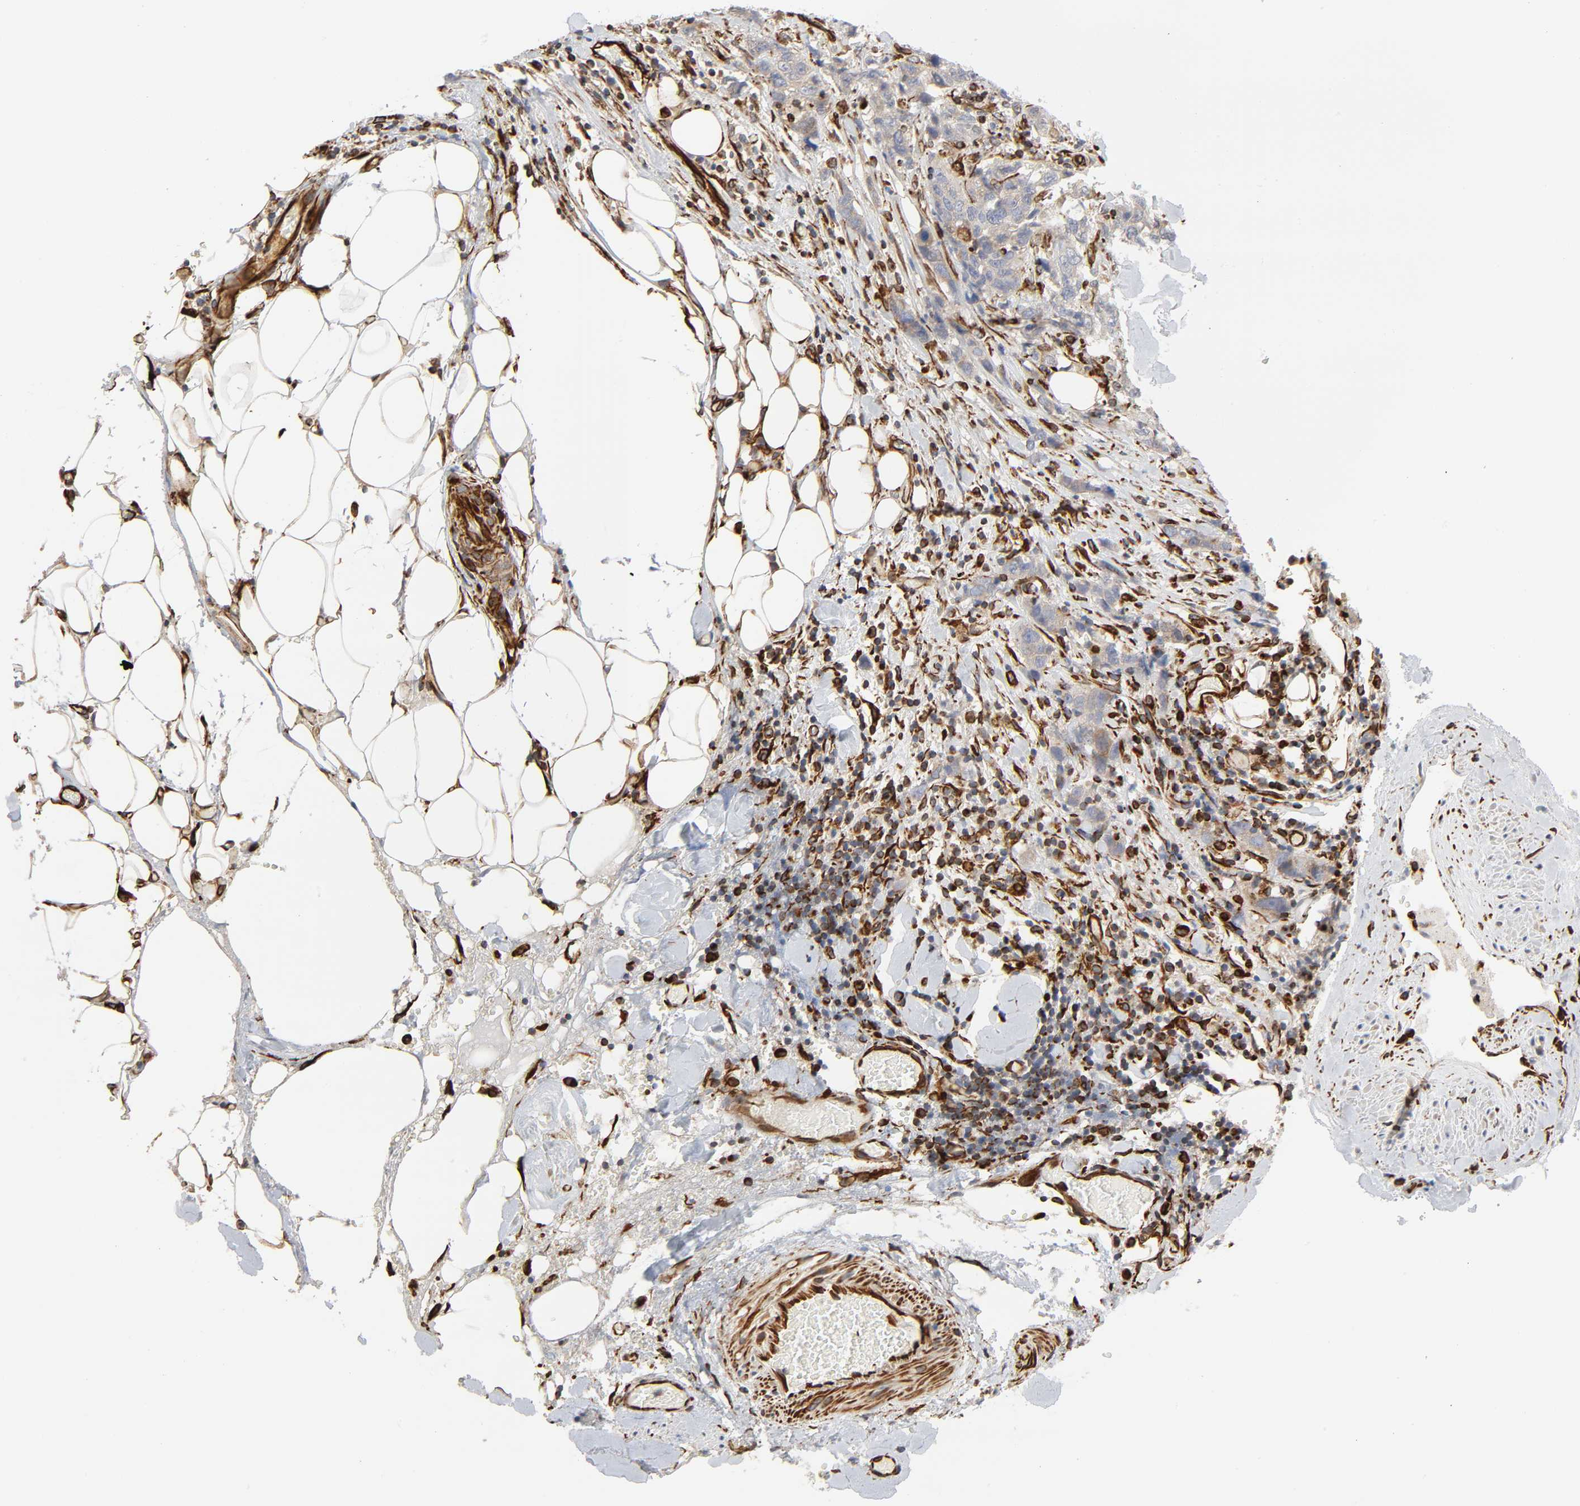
{"staining": {"intensity": "moderate", "quantity": ">75%", "location": "cytoplasmic/membranous"}, "tissue": "stomach cancer", "cell_type": "Tumor cells", "image_type": "cancer", "snomed": [{"axis": "morphology", "description": "Adenocarcinoma, NOS"}, {"axis": "topography", "description": "Stomach"}], "caption": "Protein expression analysis of human stomach cancer reveals moderate cytoplasmic/membranous staining in approximately >75% of tumor cells. The staining was performed using DAB (3,3'-diaminobenzidine) to visualize the protein expression in brown, while the nuclei were stained in blue with hematoxylin (Magnification: 20x).", "gene": "FAM118A", "patient": {"sex": "male", "age": 48}}